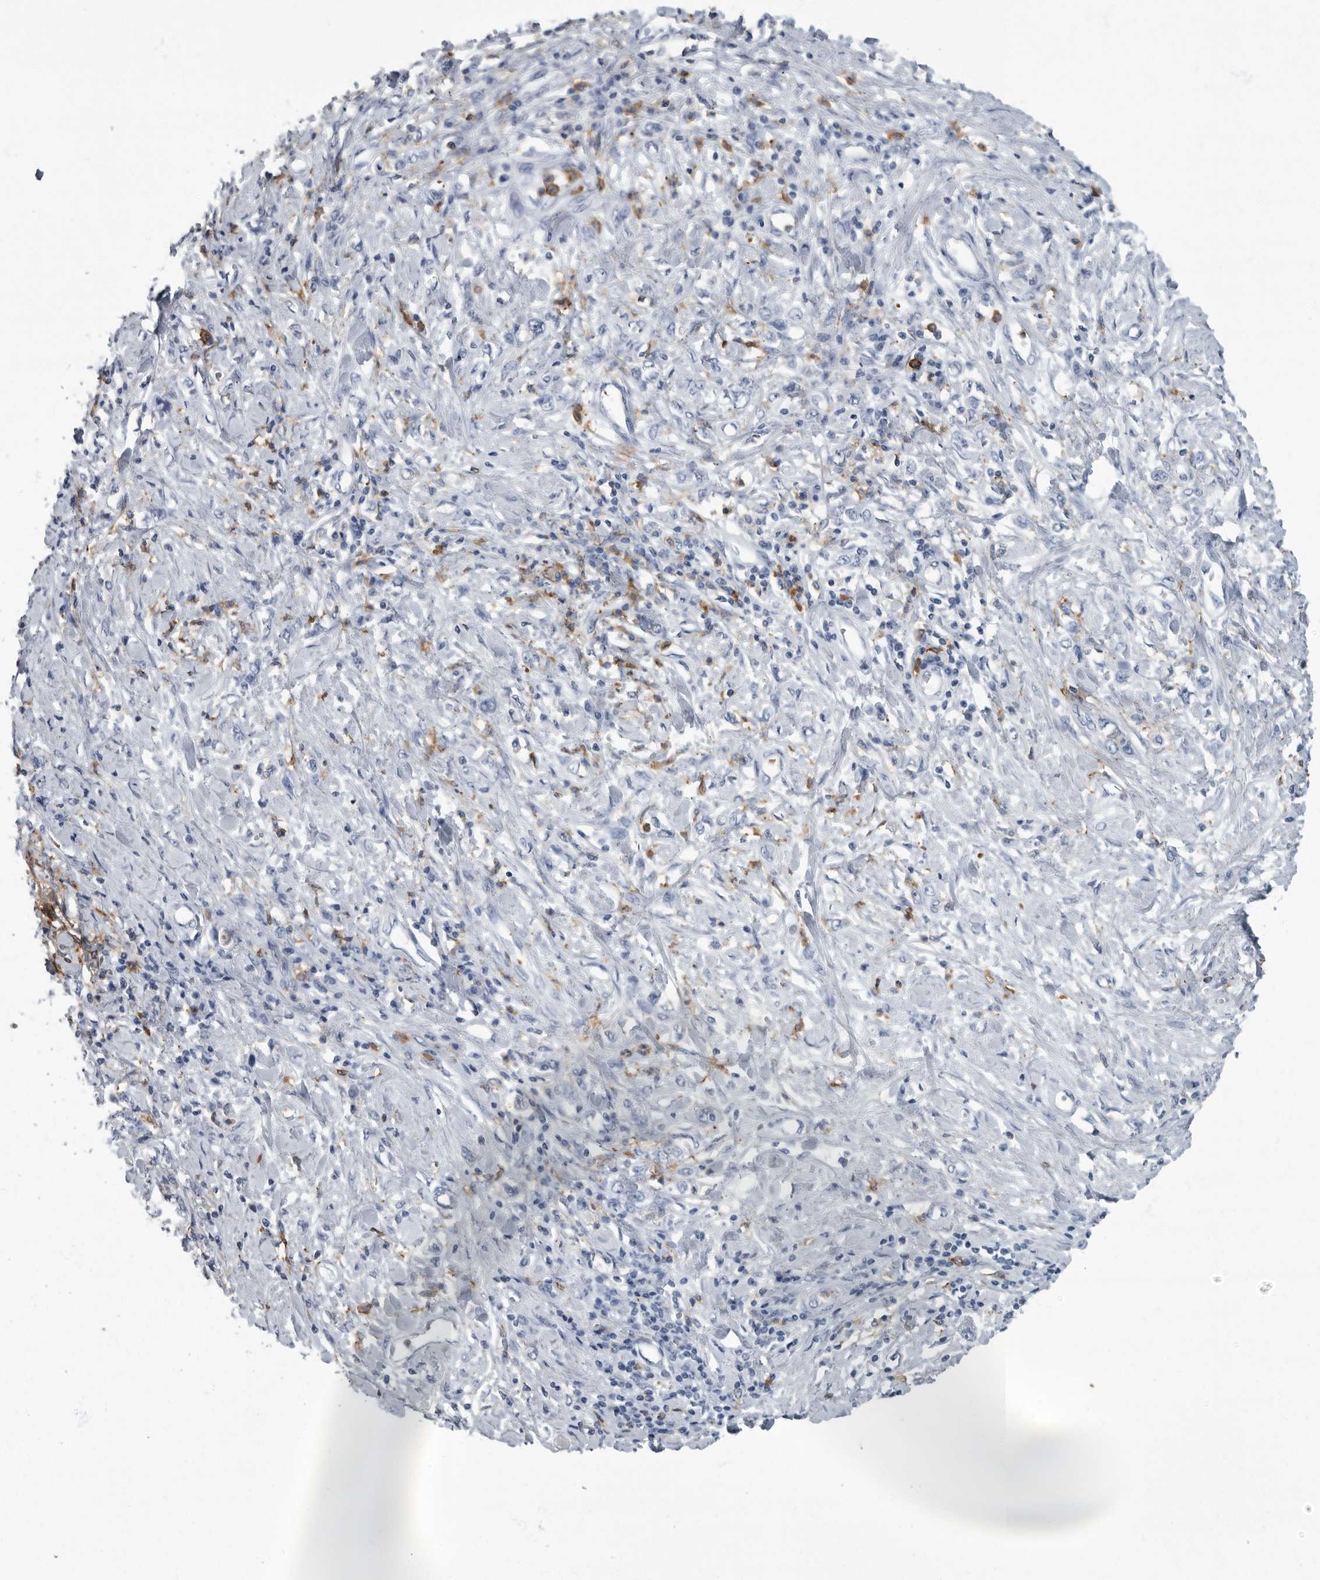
{"staining": {"intensity": "negative", "quantity": "none", "location": "none"}, "tissue": "stomach cancer", "cell_type": "Tumor cells", "image_type": "cancer", "snomed": [{"axis": "morphology", "description": "Adenocarcinoma, NOS"}, {"axis": "topography", "description": "Stomach"}], "caption": "DAB immunohistochemical staining of human adenocarcinoma (stomach) demonstrates no significant expression in tumor cells.", "gene": "FCER1G", "patient": {"sex": "female", "age": 76}}